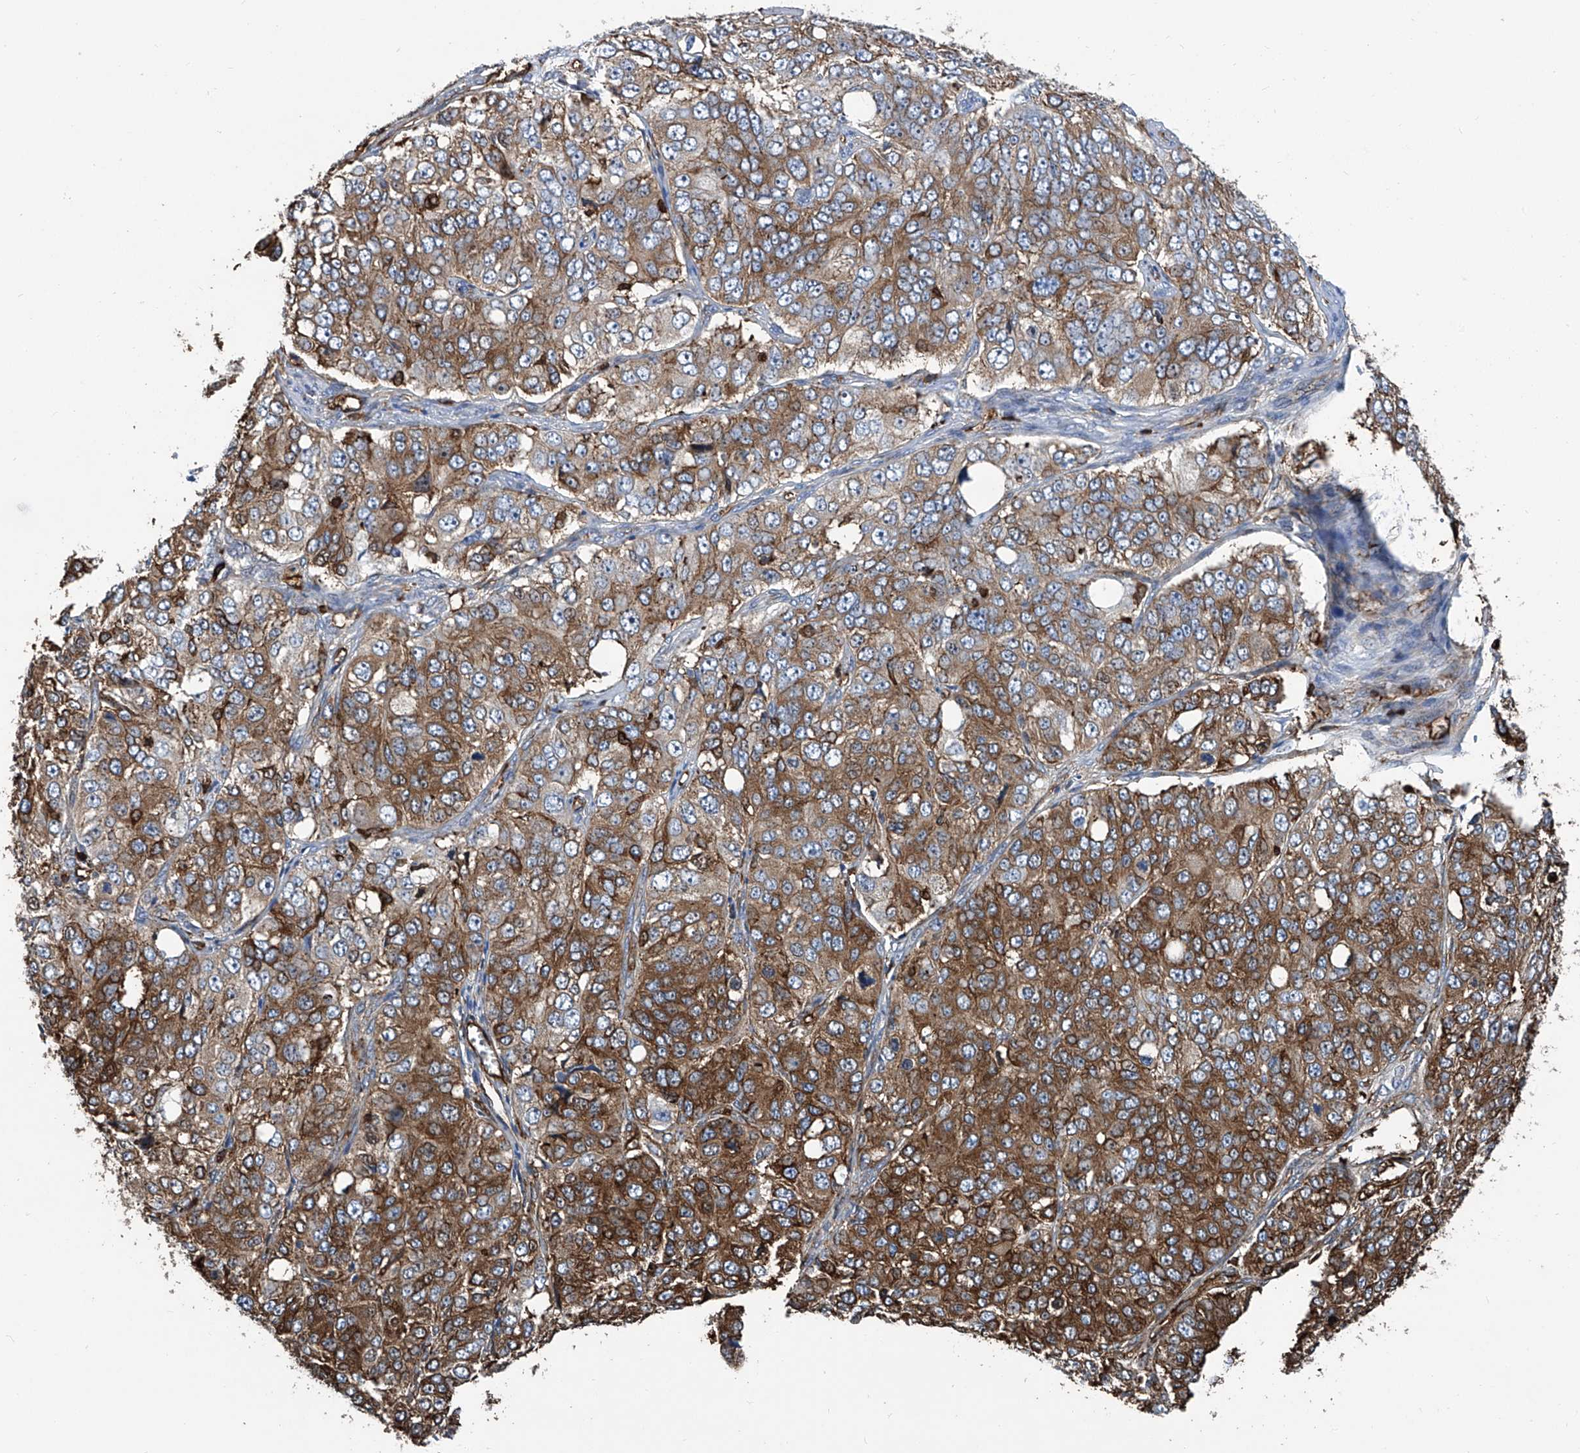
{"staining": {"intensity": "moderate", "quantity": ">75%", "location": "cytoplasmic/membranous"}, "tissue": "ovarian cancer", "cell_type": "Tumor cells", "image_type": "cancer", "snomed": [{"axis": "morphology", "description": "Carcinoma, endometroid"}, {"axis": "topography", "description": "Ovary"}], "caption": "A medium amount of moderate cytoplasmic/membranous positivity is present in approximately >75% of tumor cells in ovarian endometroid carcinoma tissue.", "gene": "ZNF484", "patient": {"sex": "female", "age": 51}}